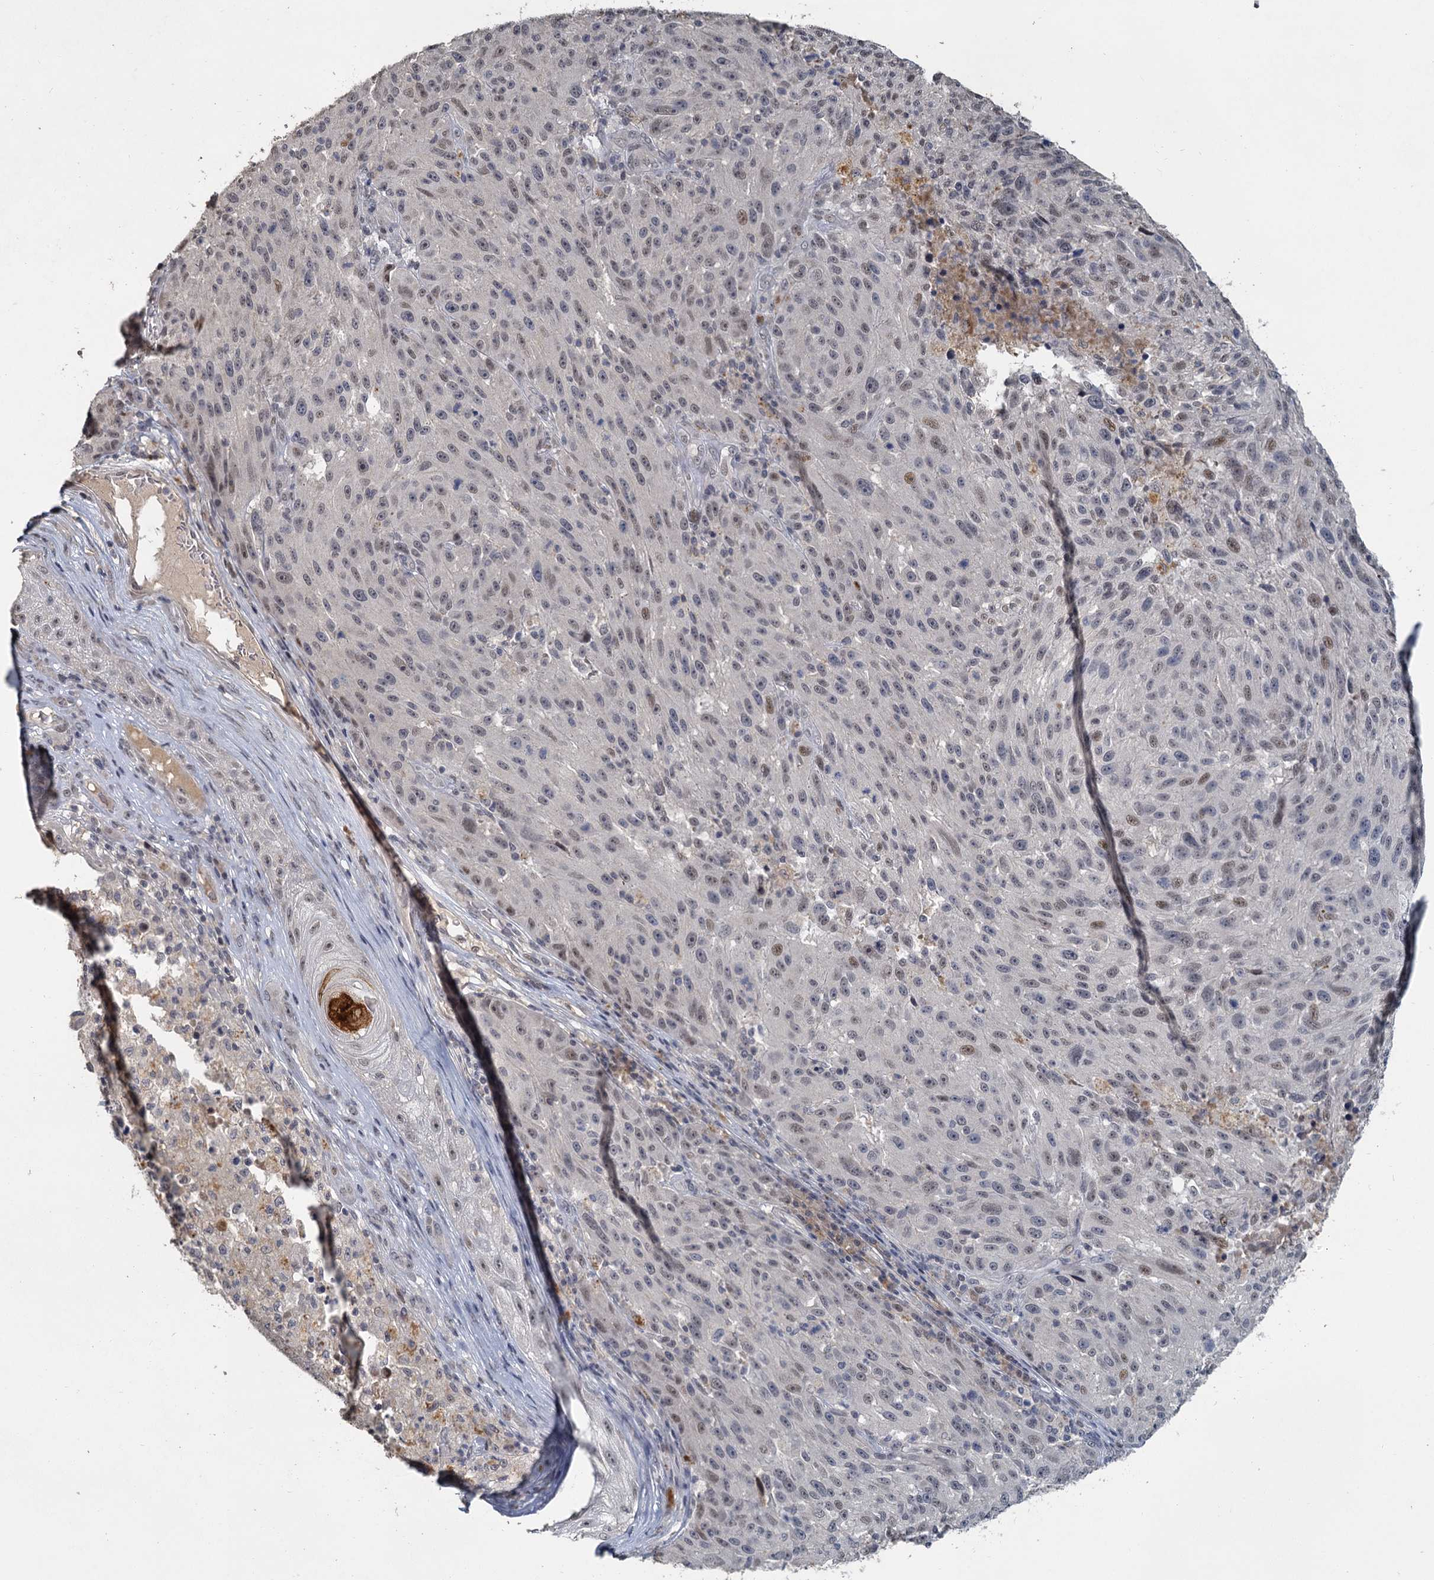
{"staining": {"intensity": "weak", "quantity": "<25%", "location": "nuclear"}, "tissue": "melanoma", "cell_type": "Tumor cells", "image_type": "cancer", "snomed": [{"axis": "morphology", "description": "Malignant melanoma, NOS"}, {"axis": "topography", "description": "Skin"}], "caption": "IHC of melanoma shows no expression in tumor cells.", "gene": "MUCL1", "patient": {"sex": "male", "age": 53}}